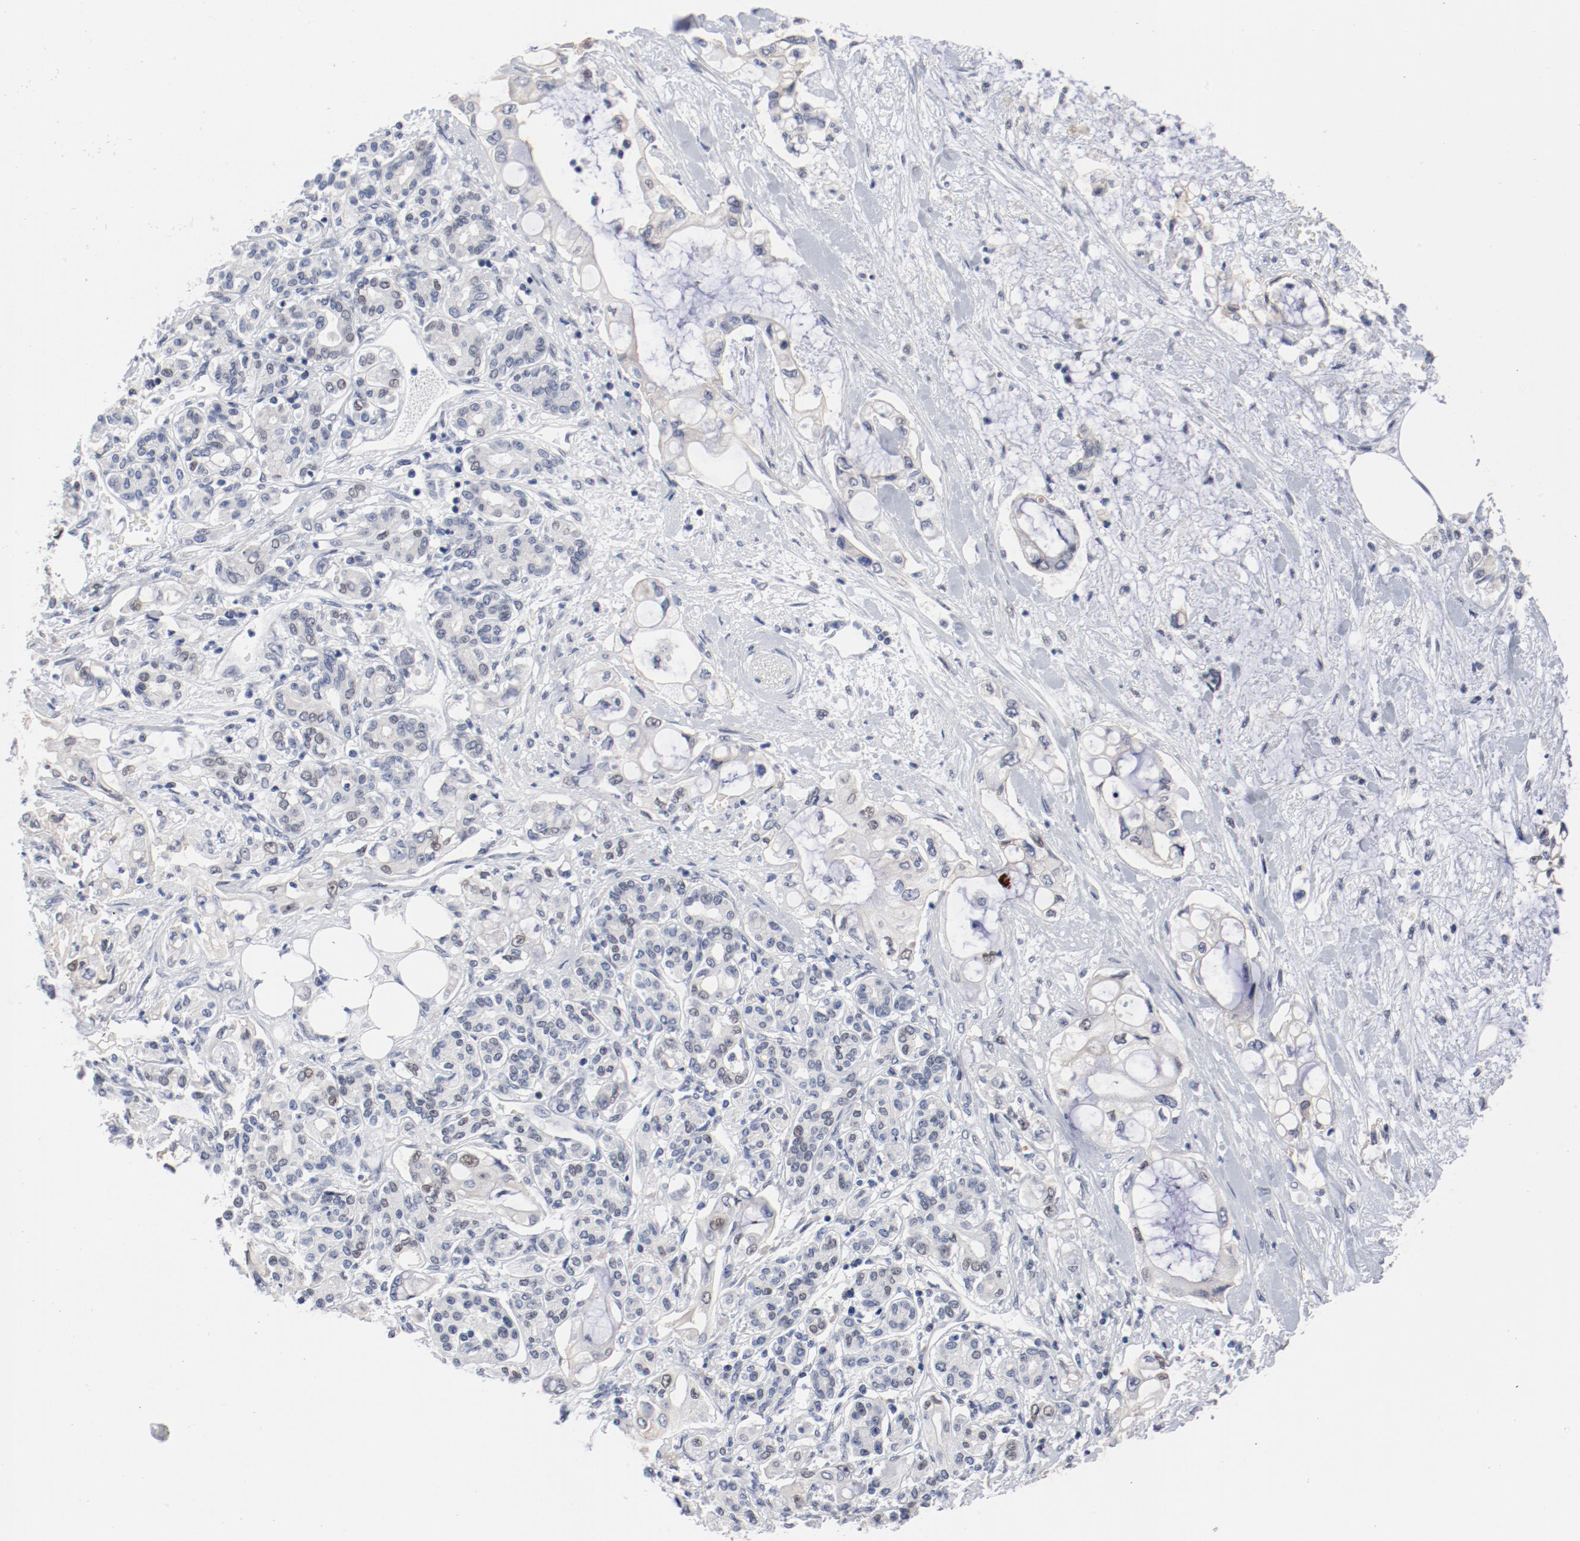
{"staining": {"intensity": "negative", "quantity": "none", "location": "none"}, "tissue": "pancreatic cancer", "cell_type": "Tumor cells", "image_type": "cancer", "snomed": [{"axis": "morphology", "description": "Adenocarcinoma, NOS"}, {"axis": "topography", "description": "Pancreas"}], "caption": "This is a image of immunohistochemistry (IHC) staining of pancreatic cancer (adenocarcinoma), which shows no positivity in tumor cells.", "gene": "ANKLE2", "patient": {"sex": "female", "age": 70}}